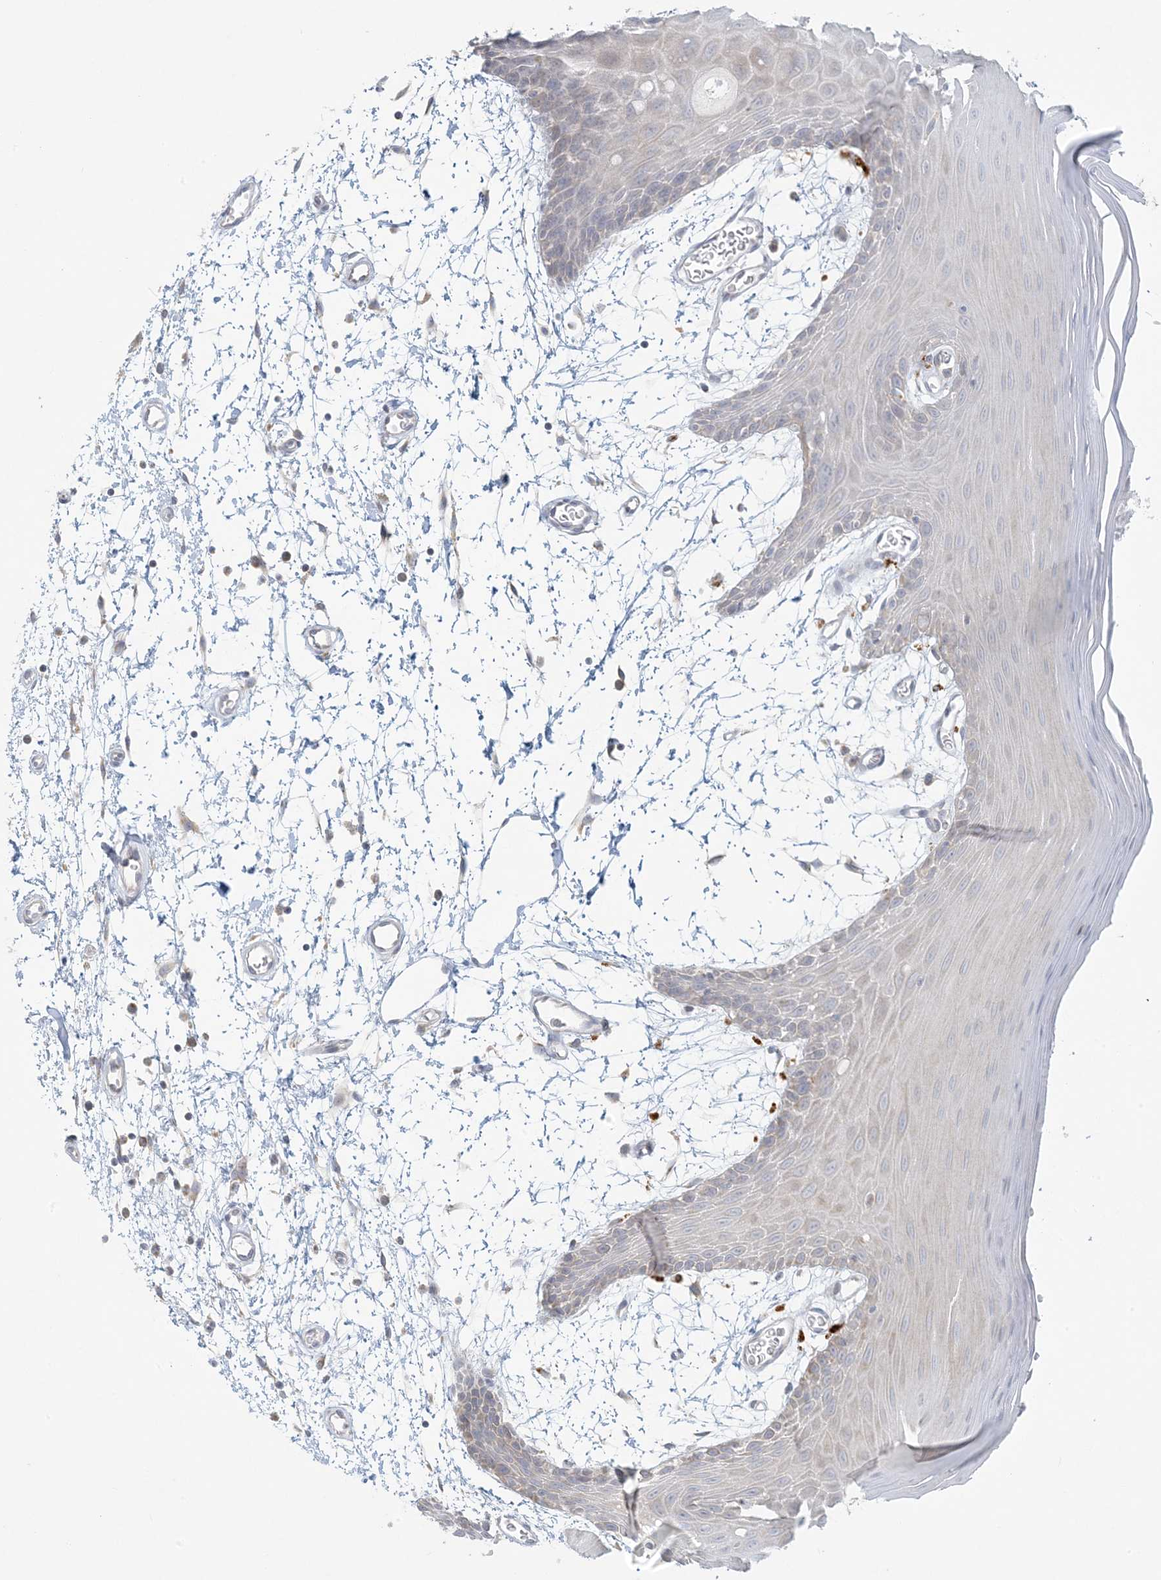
{"staining": {"intensity": "weak", "quantity": "<25%", "location": "cytoplasmic/membranous"}, "tissue": "oral mucosa", "cell_type": "Squamous epithelial cells", "image_type": "normal", "snomed": [{"axis": "morphology", "description": "Normal tissue, NOS"}, {"axis": "topography", "description": "Skeletal muscle"}, {"axis": "topography", "description": "Oral tissue"}, {"axis": "topography", "description": "Salivary gland"}, {"axis": "topography", "description": "Peripheral nerve tissue"}], "caption": "DAB (3,3'-diaminobenzidine) immunohistochemical staining of unremarkable human oral mucosa displays no significant positivity in squamous epithelial cells. (DAB immunohistochemistry (IHC), high magnification).", "gene": "MCAT", "patient": {"sex": "male", "age": 54}}